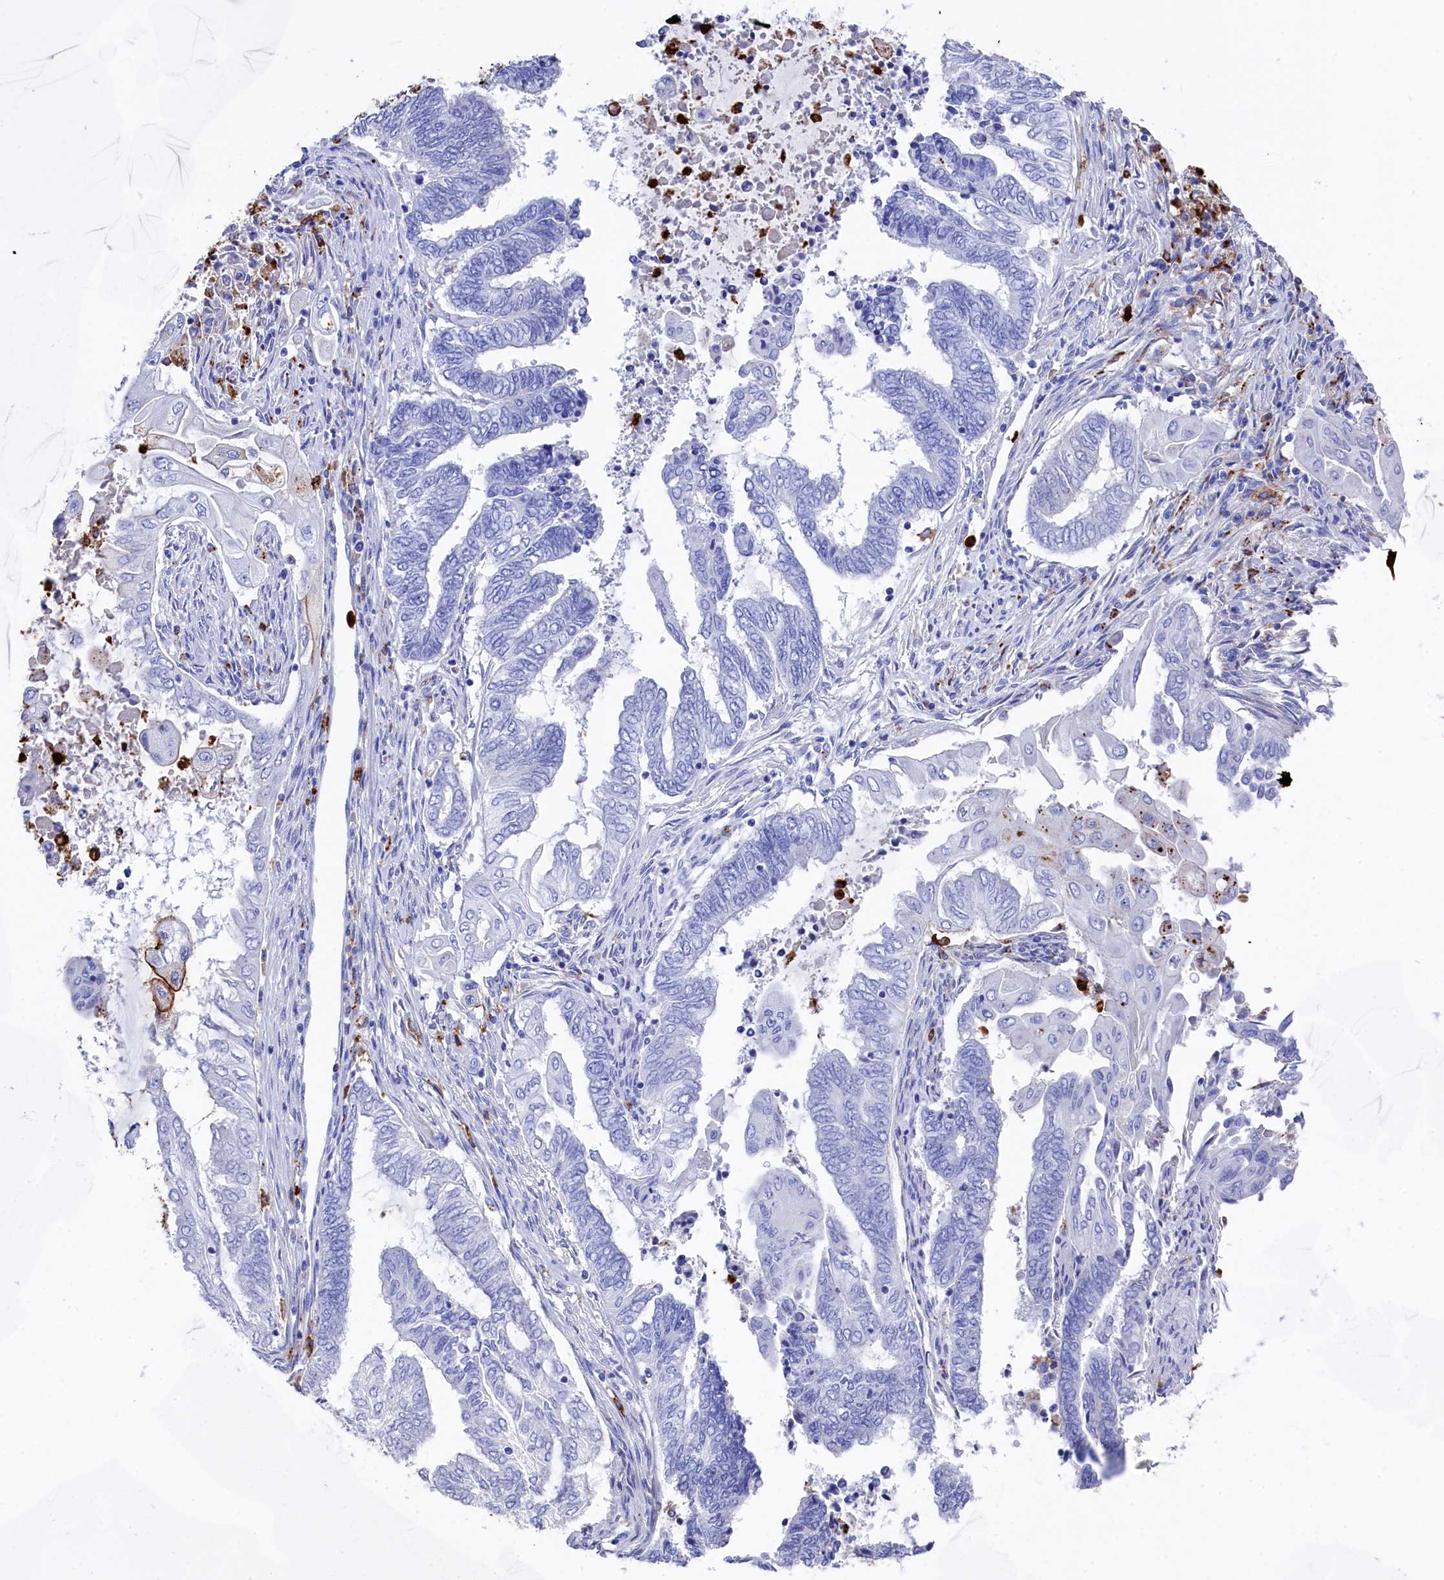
{"staining": {"intensity": "negative", "quantity": "none", "location": "none"}, "tissue": "endometrial cancer", "cell_type": "Tumor cells", "image_type": "cancer", "snomed": [{"axis": "morphology", "description": "Adenocarcinoma, NOS"}, {"axis": "topography", "description": "Uterus"}, {"axis": "topography", "description": "Endometrium"}], "caption": "A histopathology image of adenocarcinoma (endometrial) stained for a protein shows no brown staining in tumor cells.", "gene": "PLAC8", "patient": {"sex": "female", "age": 70}}